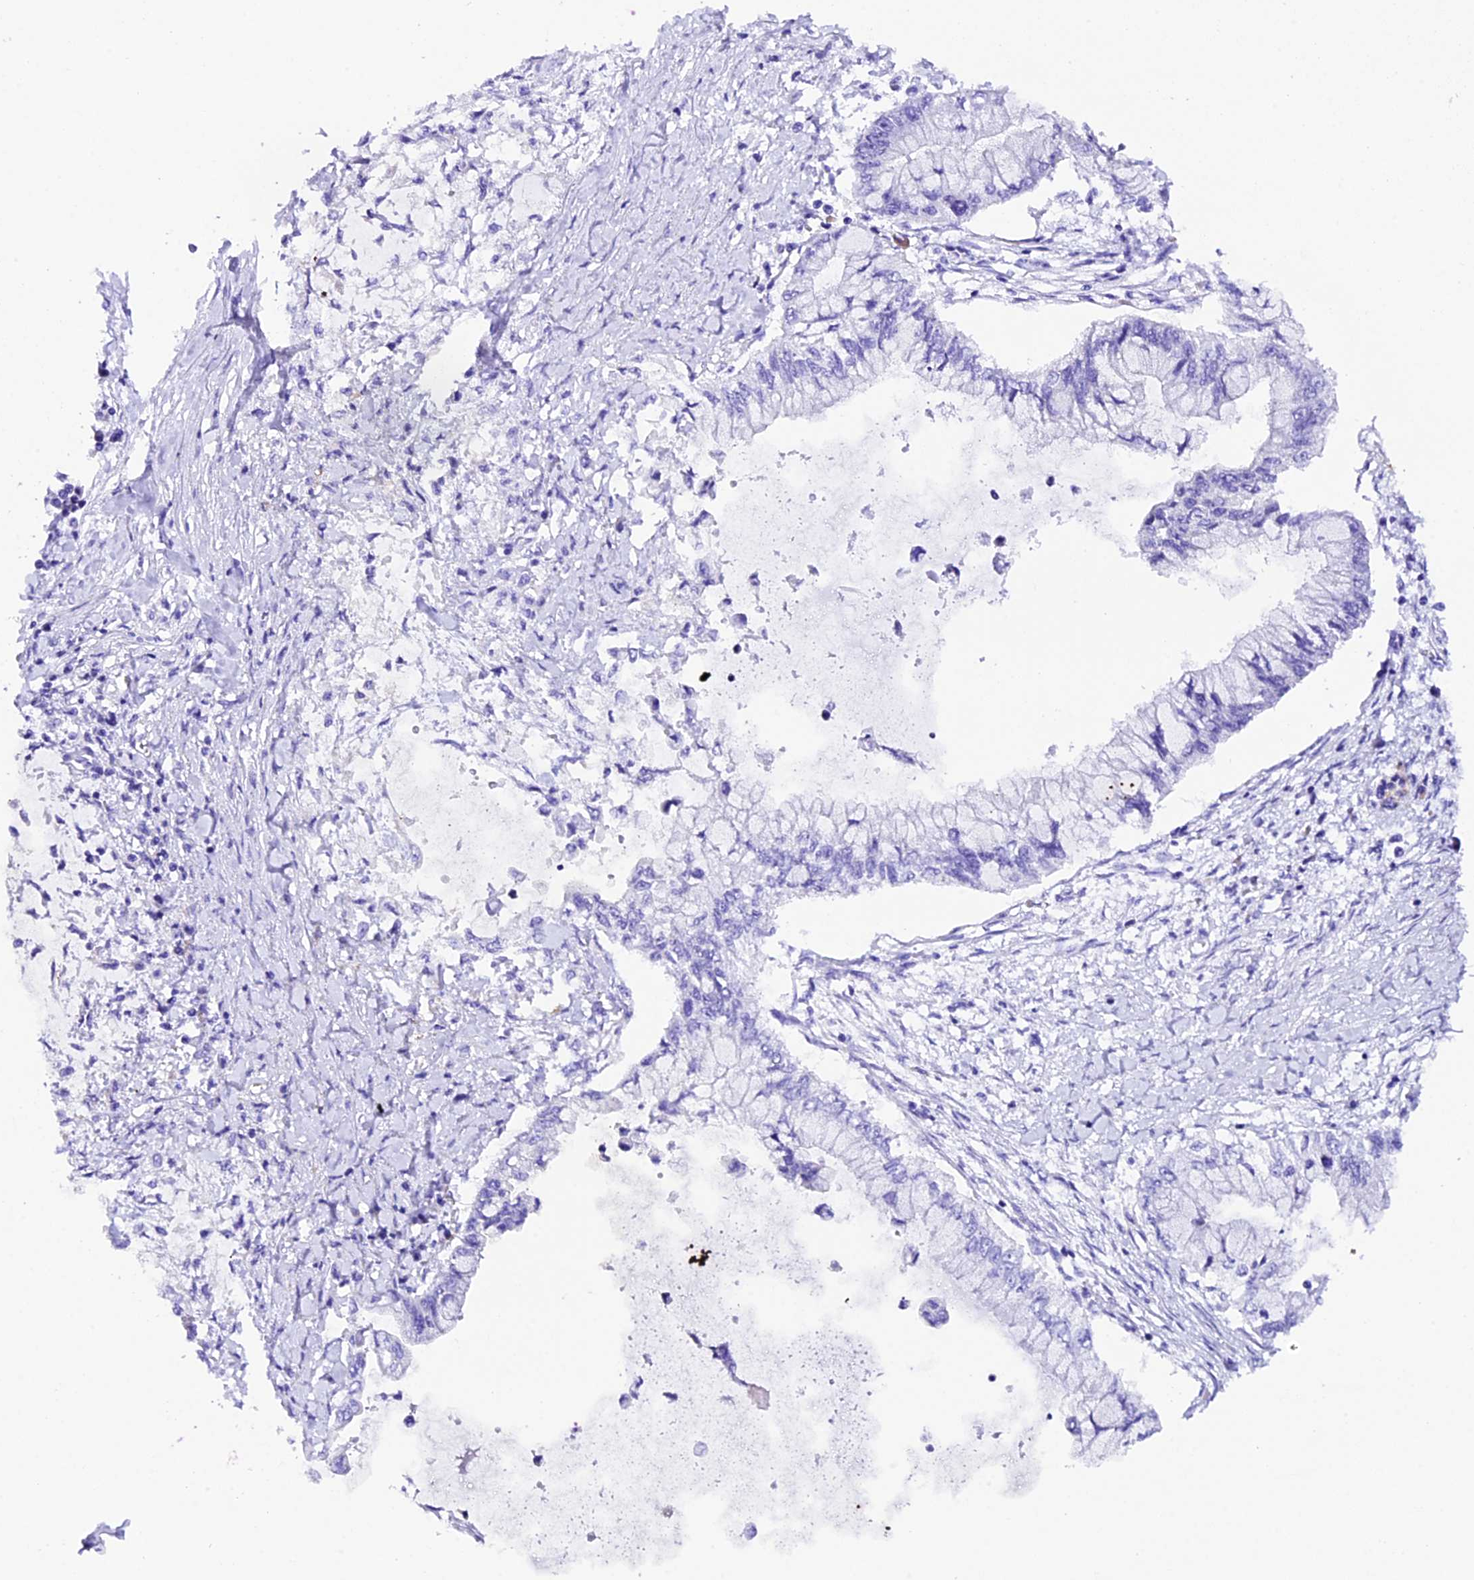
{"staining": {"intensity": "negative", "quantity": "none", "location": "none"}, "tissue": "pancreatic cancer", "cell_type": "Tumor cells", "image_type": "cancer", "snomed": [{"axis": "morphology", "description": "Adenocarcinoma, NOS"}, {"axis": "topography", "description": "Pancreas"}], "caption": "The micrograph reveals no staining of tumor cells in pancreatic cancer.", "gene": "MEX3B", "patient": {"sex": "male", "age": 48}}